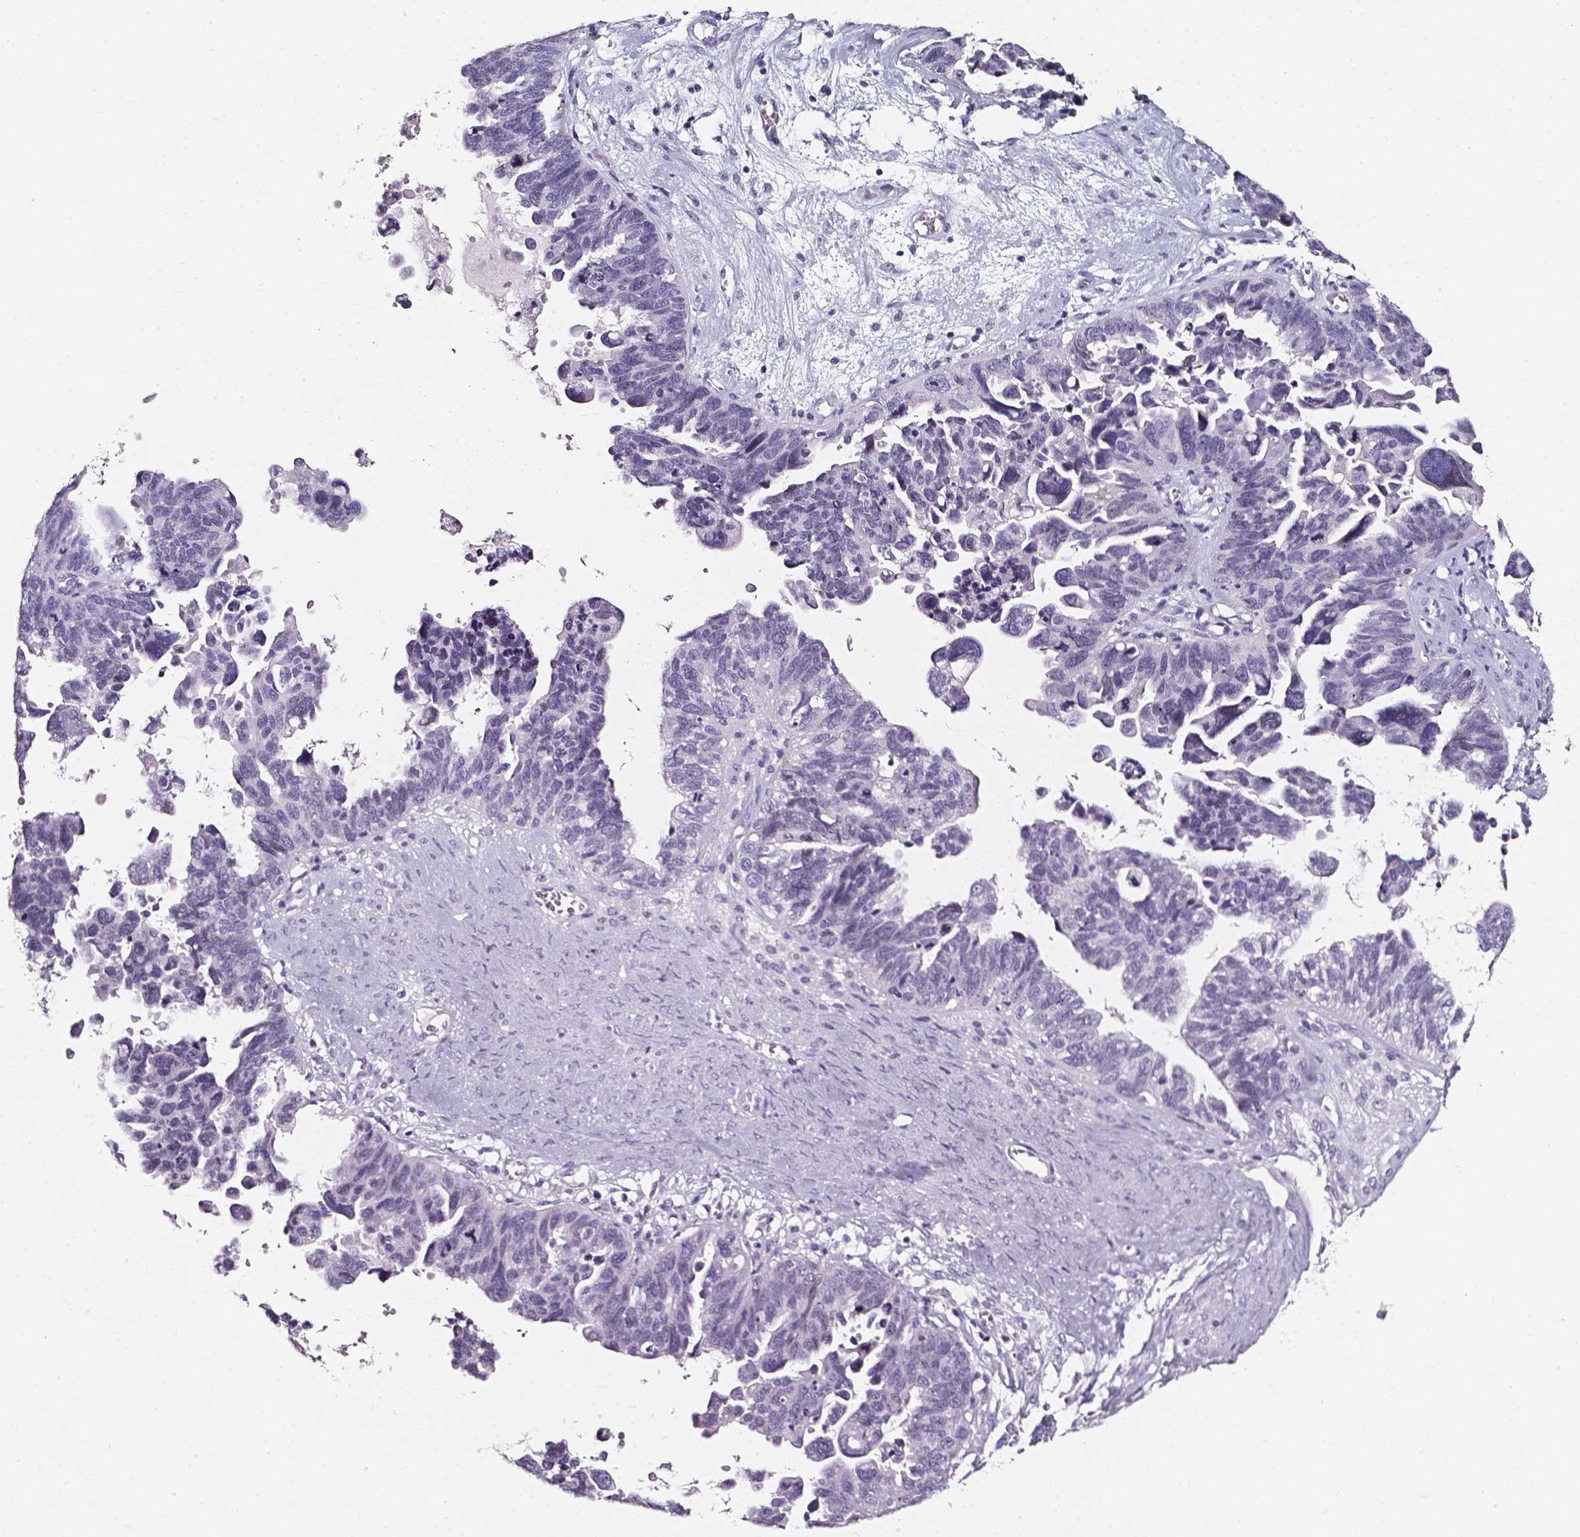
{"staining": {"intensity": "negative", "quantity": "none", "location": "none"}, "tissue": "ovarian cancer", "cell_type": "Tumor cells", "image_type": "cancer", "snomed": [{"axis": "morphology", "description": "Cystadenocarcinoma, serous, NOS"}, {"axis": "topography", "description": "Ovary"}], "caption": "Serous cystadenocarcinoma (ovarian) stained for a protein using immunohistochemistry (IHC) shows no expression tumor cells.", "gene": "AKR1B10", "patient": {"sex": "female", "age": 60}}